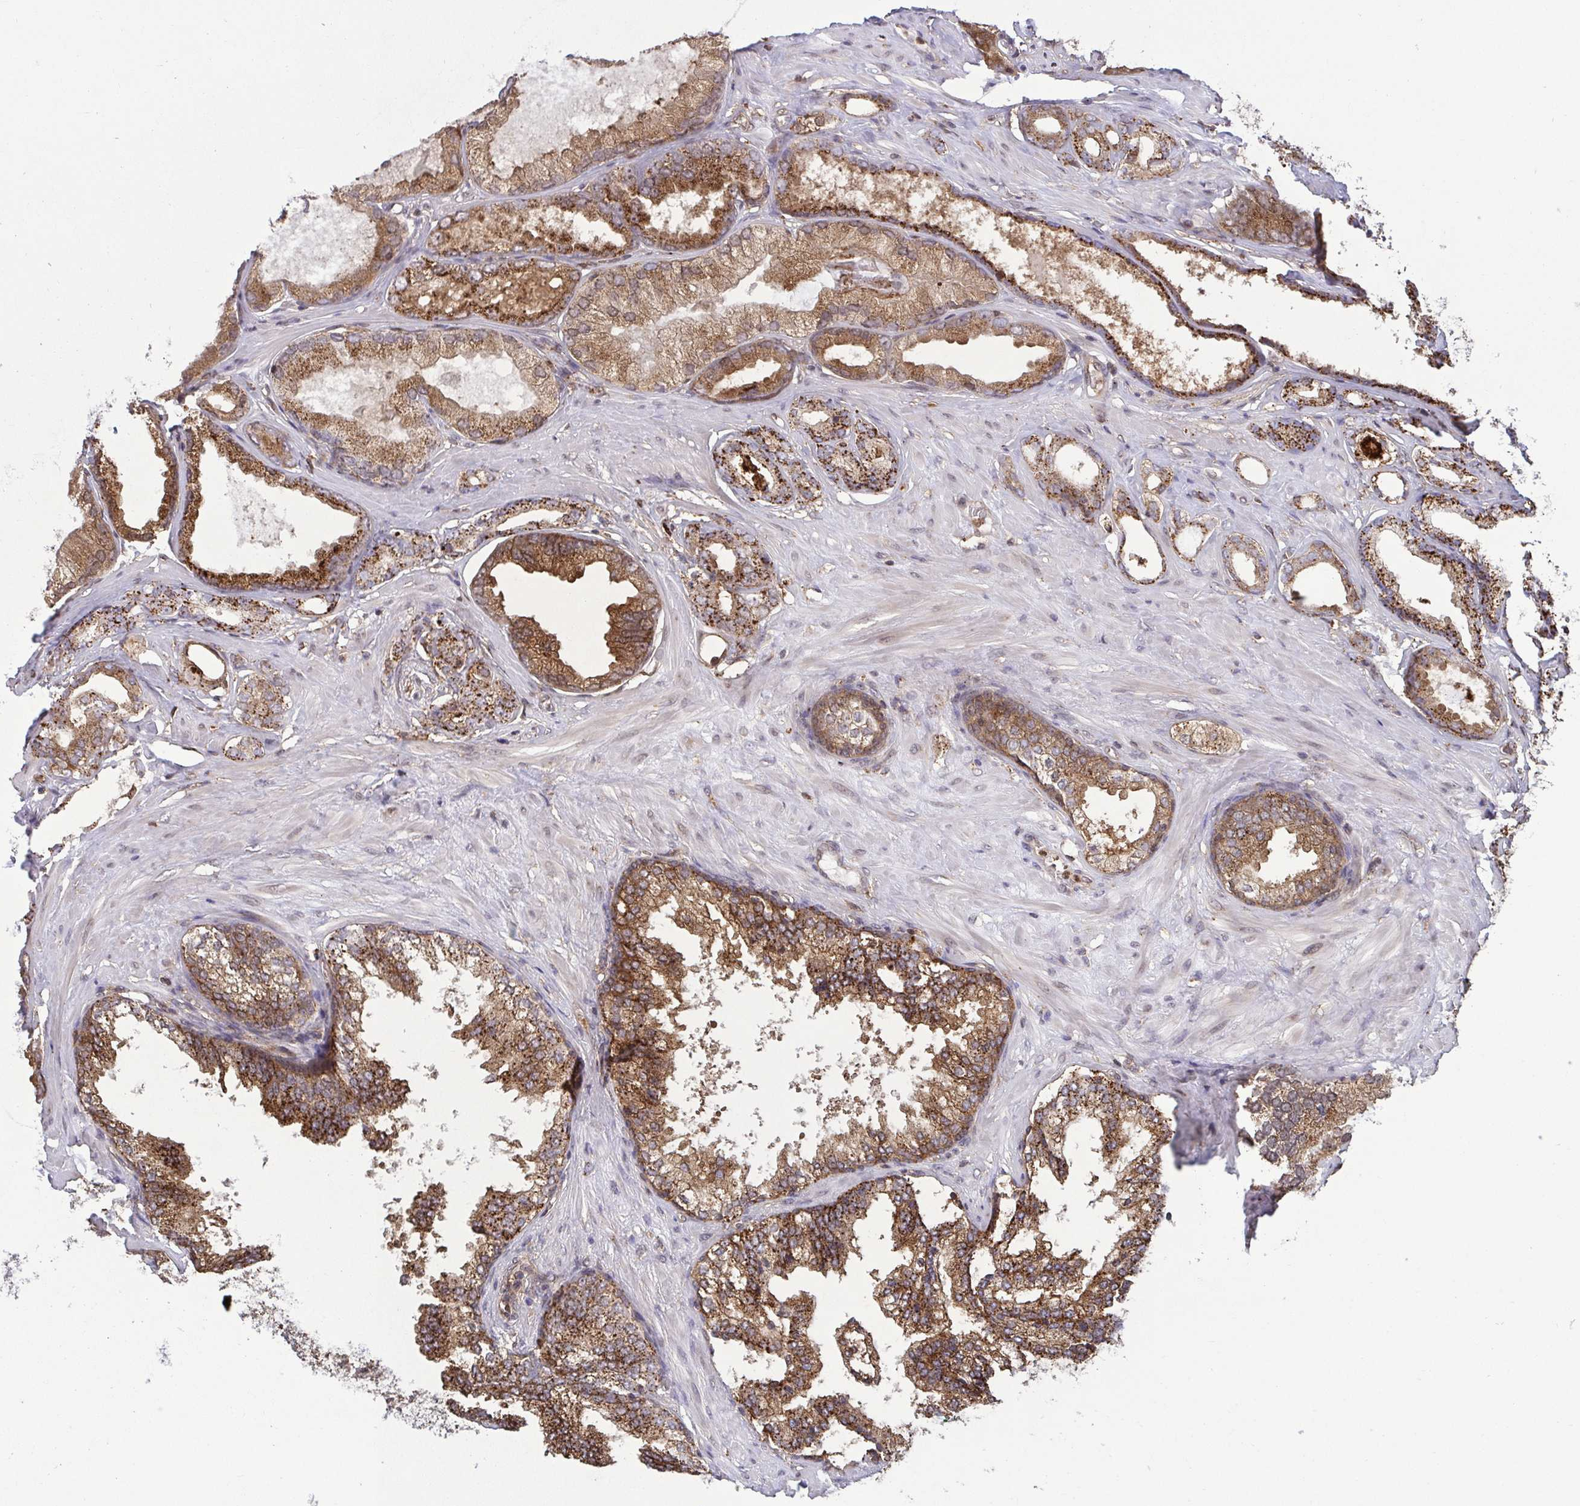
{"staining": {"intensity": "strong", "quantity": ">75%", "location": "cytoplasmic/membranous"}, "tissue": "prostate cancer", "cell_type": "Tumor cells", "image_type": "cancer", "snomed": [{"axis": "morphology", "description": "Adenocarcinoma, Low grade"}, {"axis": "topography", "description": "Prostate"}], "caption": "Strong cytoplasmic/membranous protein positivity is appreciated in approximately >75% of tumor cells in prostate adenocarcinoma (low-grade). (brown staining indicates protein expression, while blue staining denotes nuclei).", "gene": "CHMP1B", "patient": {"sex": "male", "age": 65}}